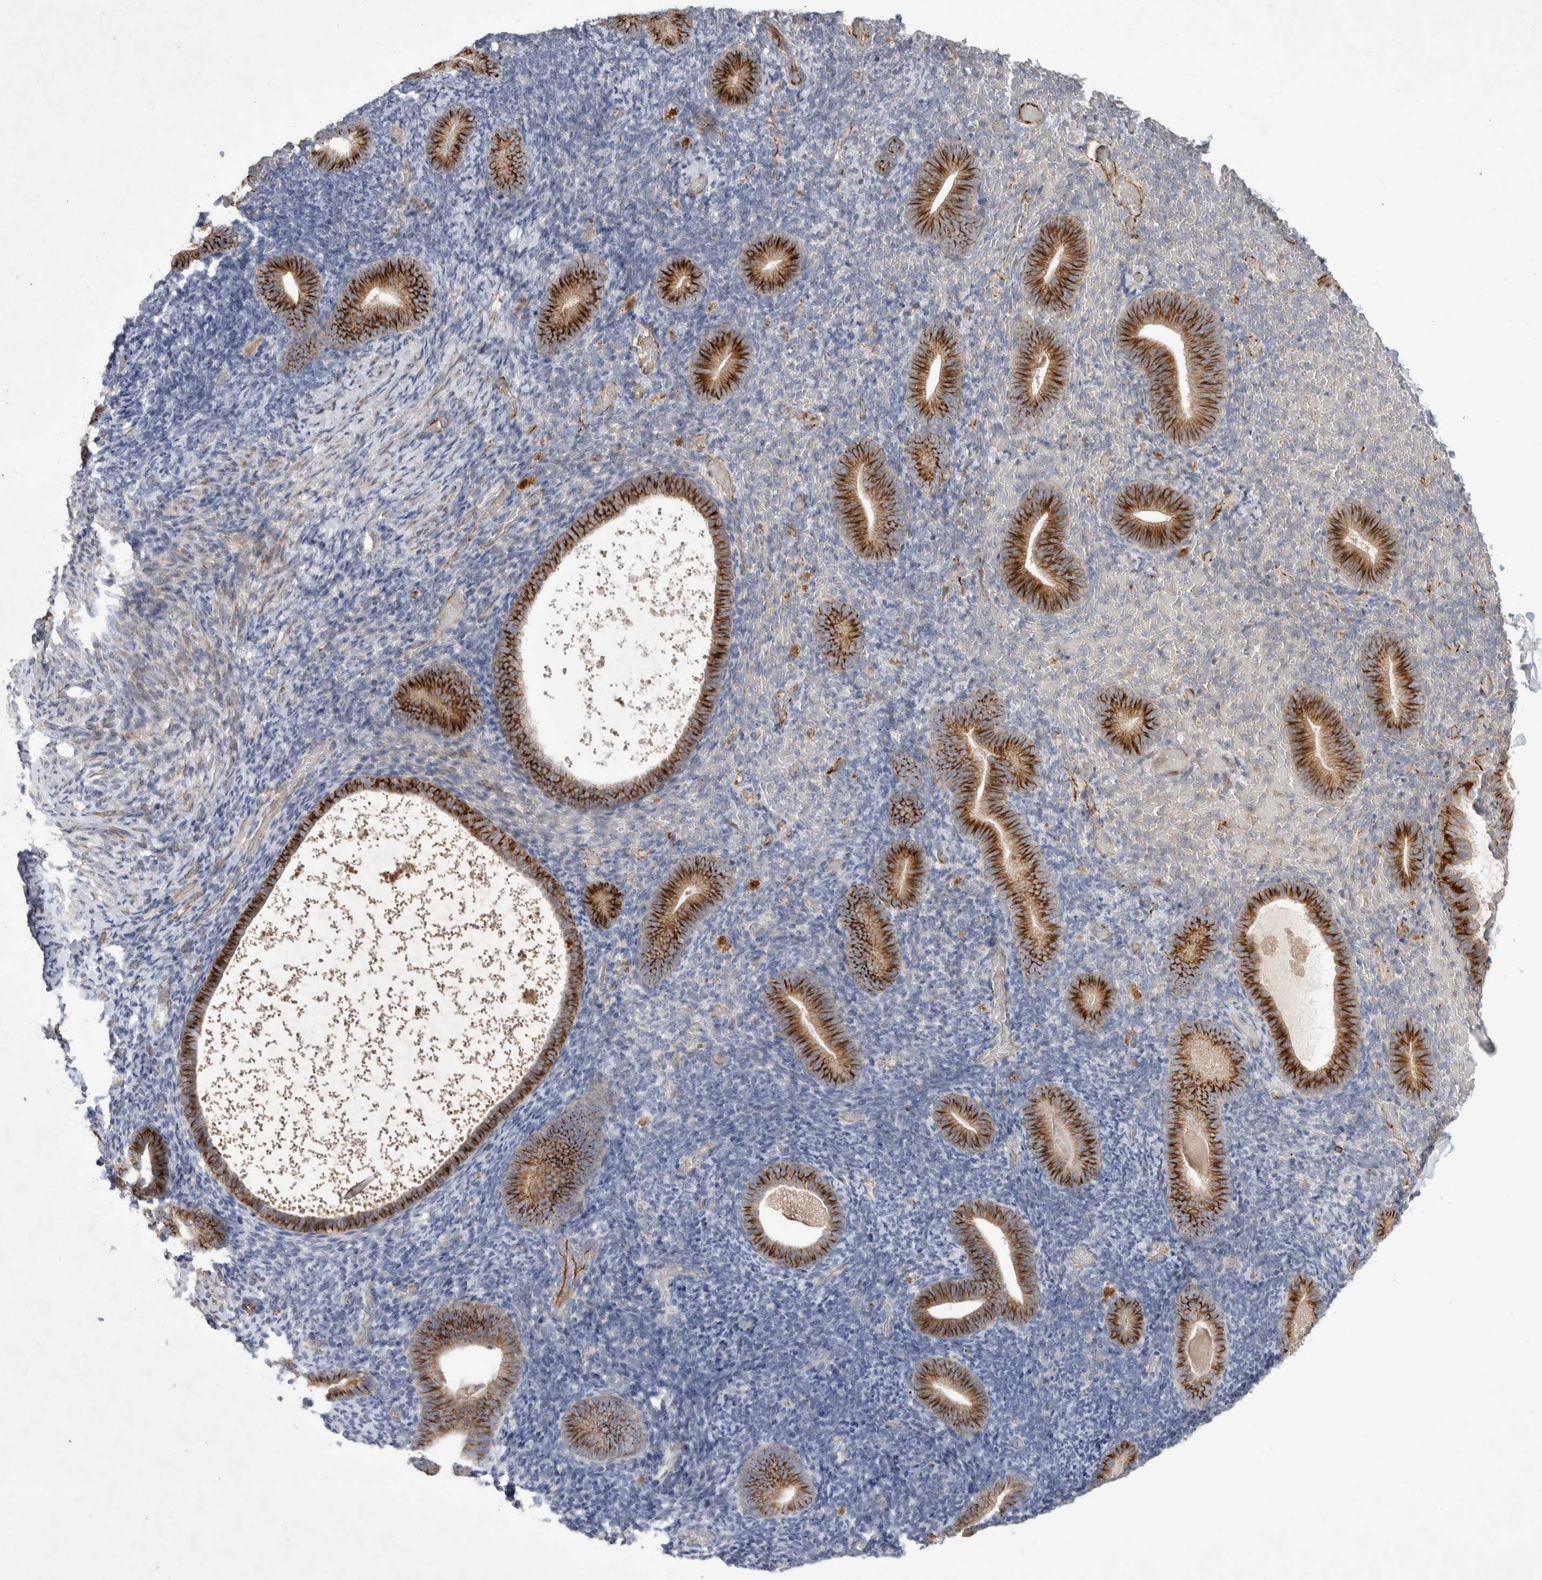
{"staining": {"intensity": "negative", "quantity": "none", "location": "none"}, "tissue": "endometrium", "cell_type": "Cells in endometrial stroma", "image_type": "normal", "snomed": [{"axis": "morphology", "description": "Normal tissue, NOS"}, {"axis": "topography", "description": "Endometrium"}], "caption": "Immunohistochemical staining of normal human endometrium reveals no significant positivity in cells in endometrial stroma. The staining was performed using DAB to visualize the protein expression in brown, while the nuclei were stained in blue with hematoxylin (Magnification: 20x).", "gene": "NMU", "patient": {"sex": "female", "age": 51}}